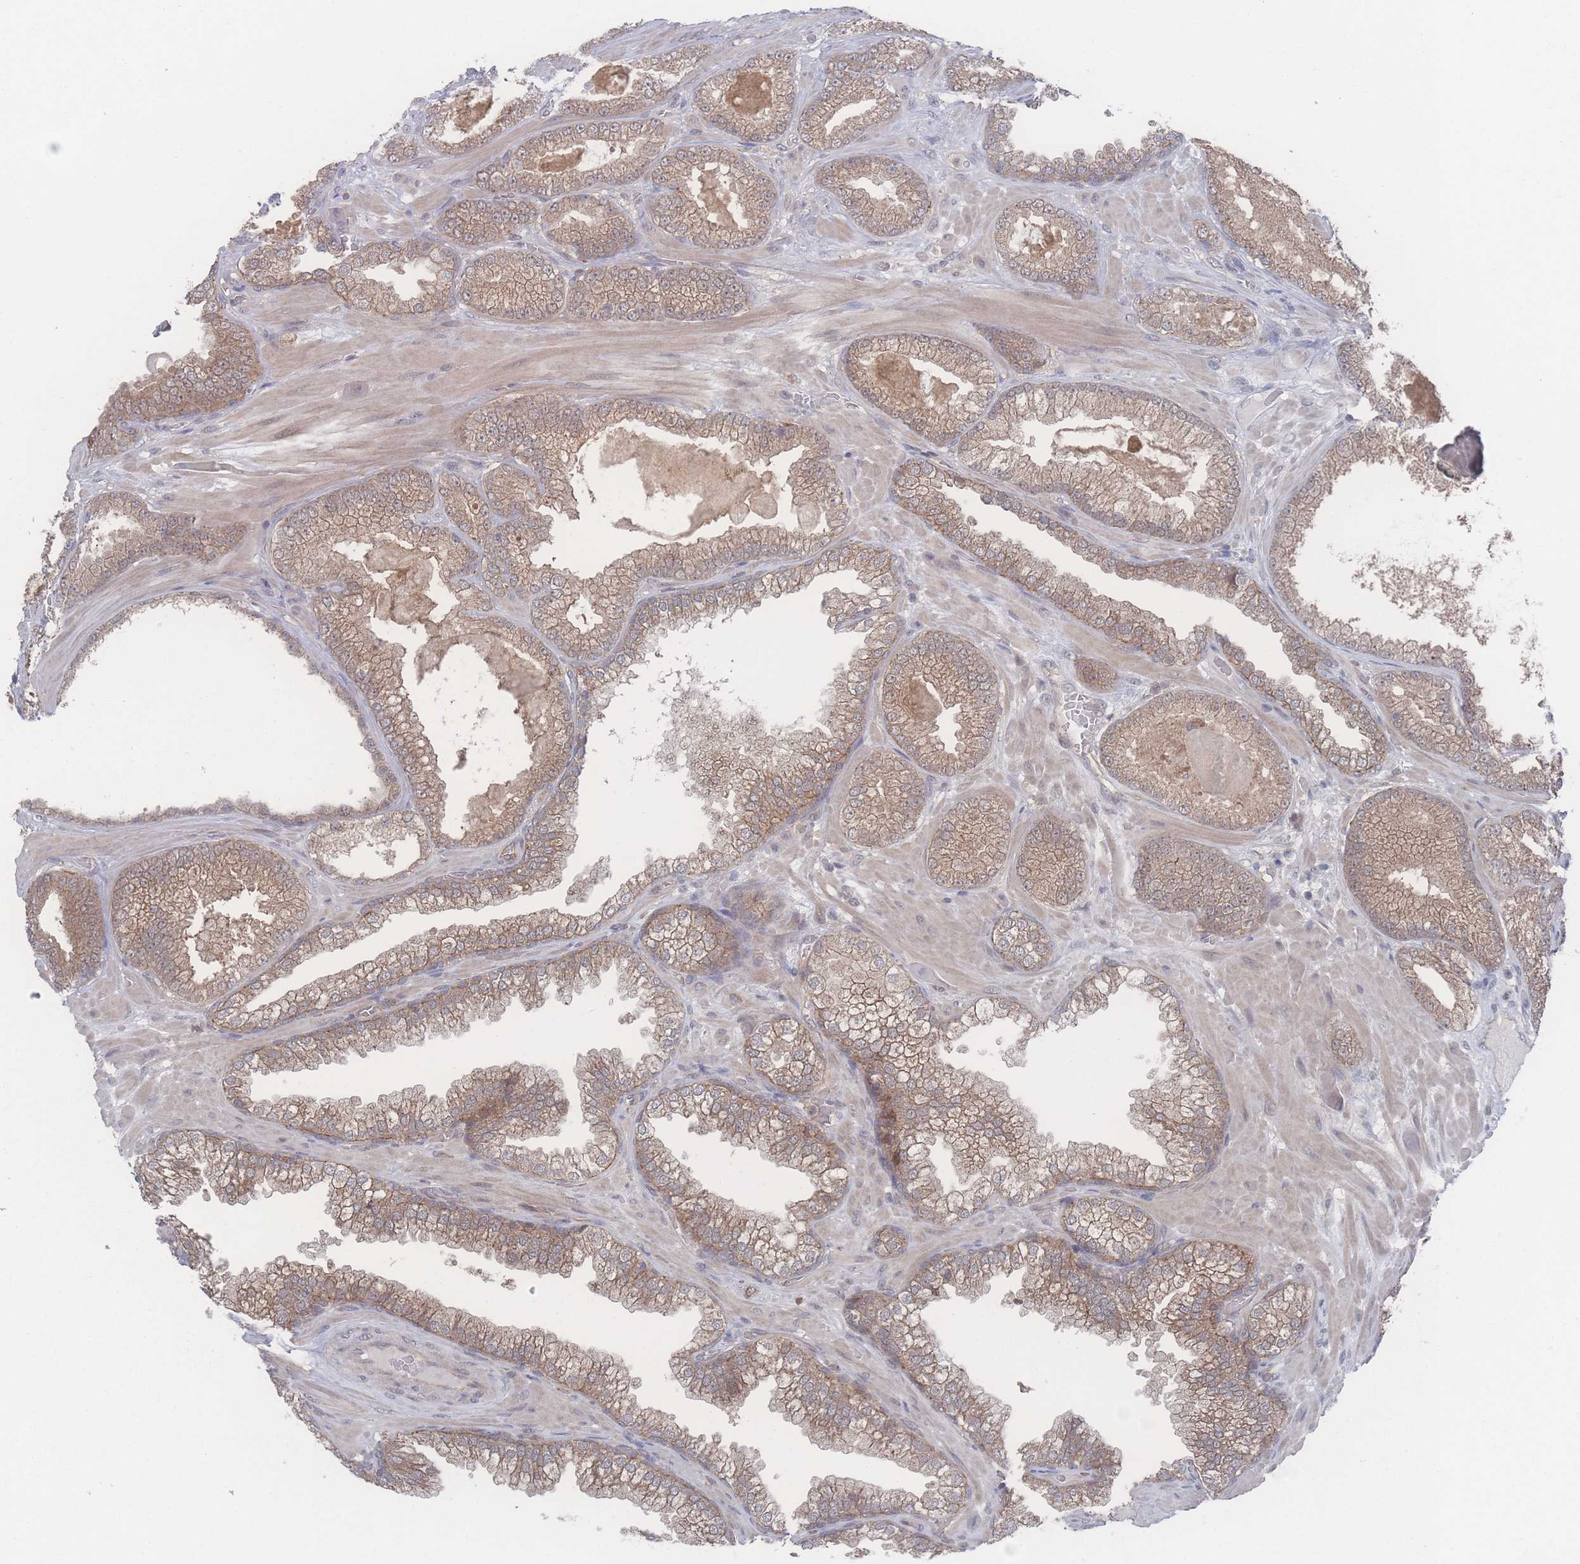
{"staining": {"intensity": "moderate", "quantity": ">75%", "location": "cytoplasmic/membranous"}, "tissue": "prostate cancer", "cell_type": "Tumor cells", "image_type": "cancer", "snomed": [{"axis": "morphology", "description": "Adenocarcinoma, Low grade"}, {"axis": "topography", "description": "Prostate"}], "caption": "Immunohistochemistry (IHC) histopathology image of neoplastic tissue: prostate cancer stained using immunohistochemistry (IHC) exhibits medium levels of moderate protein expression localized specifically in the cytoplasmic/membranous of tumor cells, appearing as a cytoplasmic/membranous brown color.", "gene": "NBEAL1", "patient": {"sex": "male", "age": 57}}